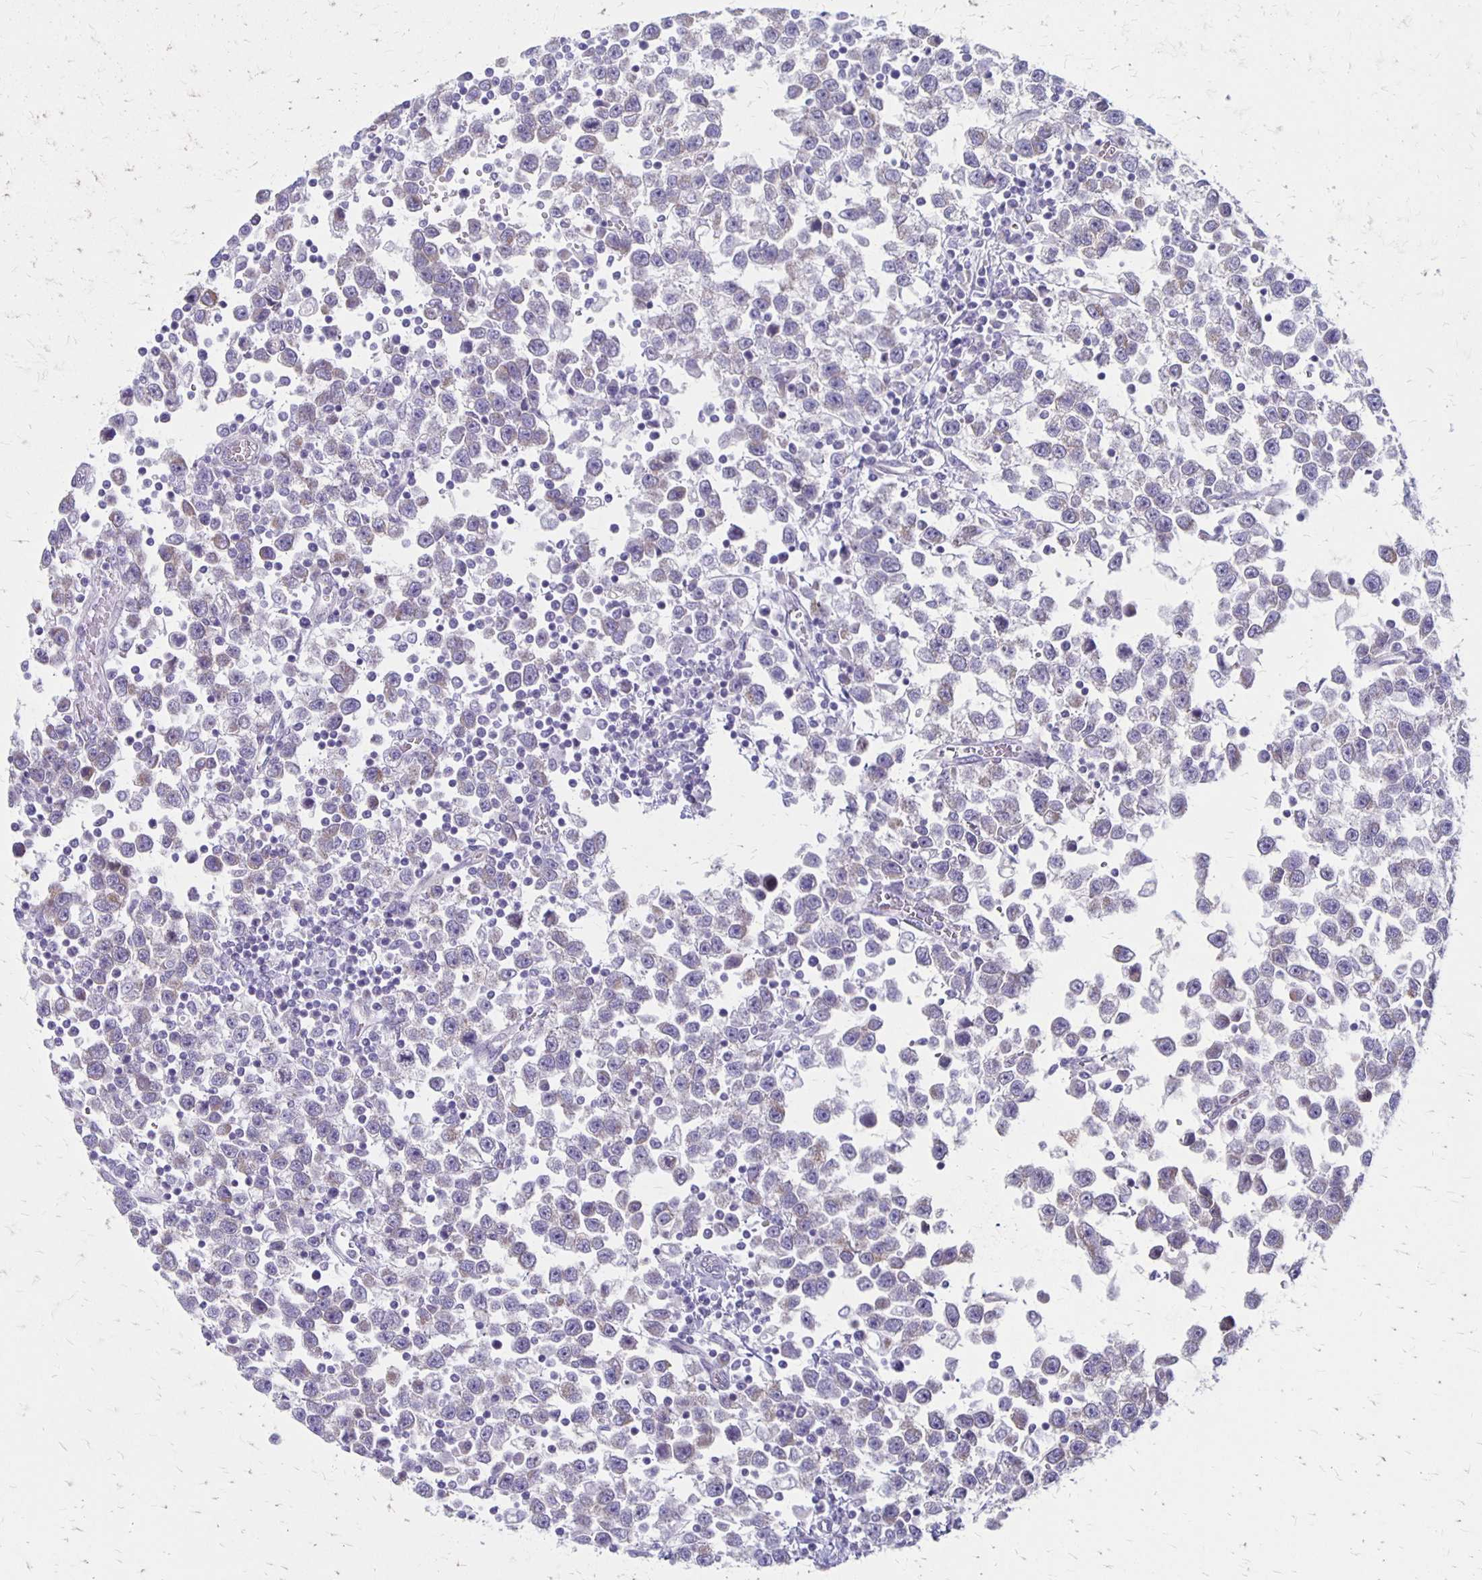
{"staining": {"intensity": "negative", "quantity": "none", "location": "none"}, "tissue": "testis cancer", "cell_type": "Tumor cells", "image_type": "cancer", "snomed": [{"axis": "morphology", "description": "Seminoma, NOS"}, {"axis": "topography", "description": "Testis"}], "caption": "Testis cancer stained for a protein using IHC exhibits no expression tumor cells.", "gene": "HOMER1", "patient": {"sex": "male", "age": 34}}